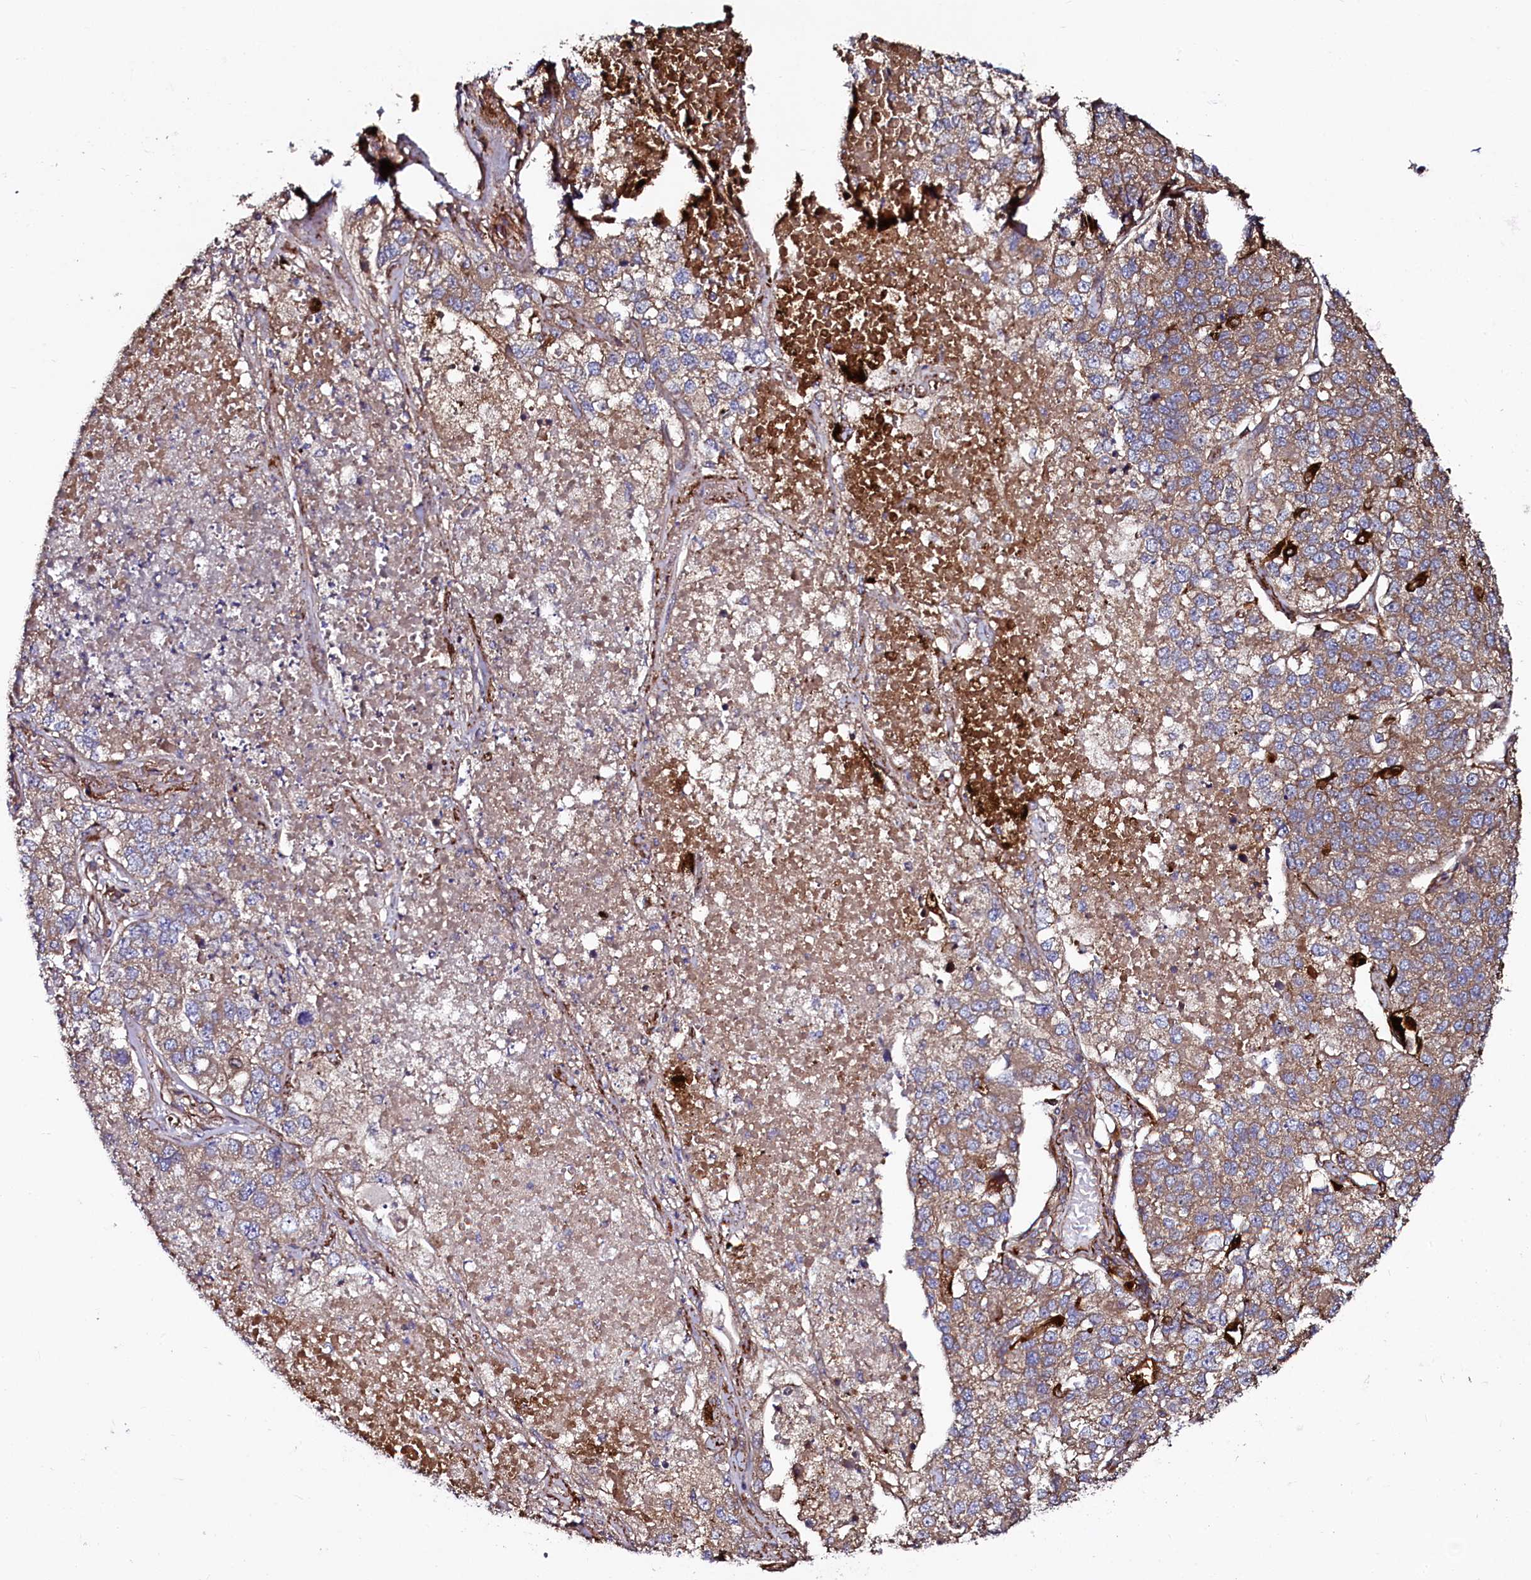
{"staining": {"intensity": "moderate", "quantity": ">75%", "location": "cytoplasmic/membranous"}, "tissue": "lung cancer", "cell_type": "Tumor cells", "image_type": "cancer", "snomed": [{"axis": "morphology", "description": "Adenocarcinoma, NOS"}, {"axis": "topography", "description": "Lung"}], "caption": "DAB (3,3'-diaminobenzidine) immunohistochemical staining of human lung adenocarcinoma demonstrates moderate cytoplasmic/membranous protein expression in about >75% of tumor cells. (Stains: DAB in brown, nuclei in blue, Microscopy: brightfield microscopy at high magnification).", "gene": "USPL1", "patient": {"sex": "male", "age": 49}}